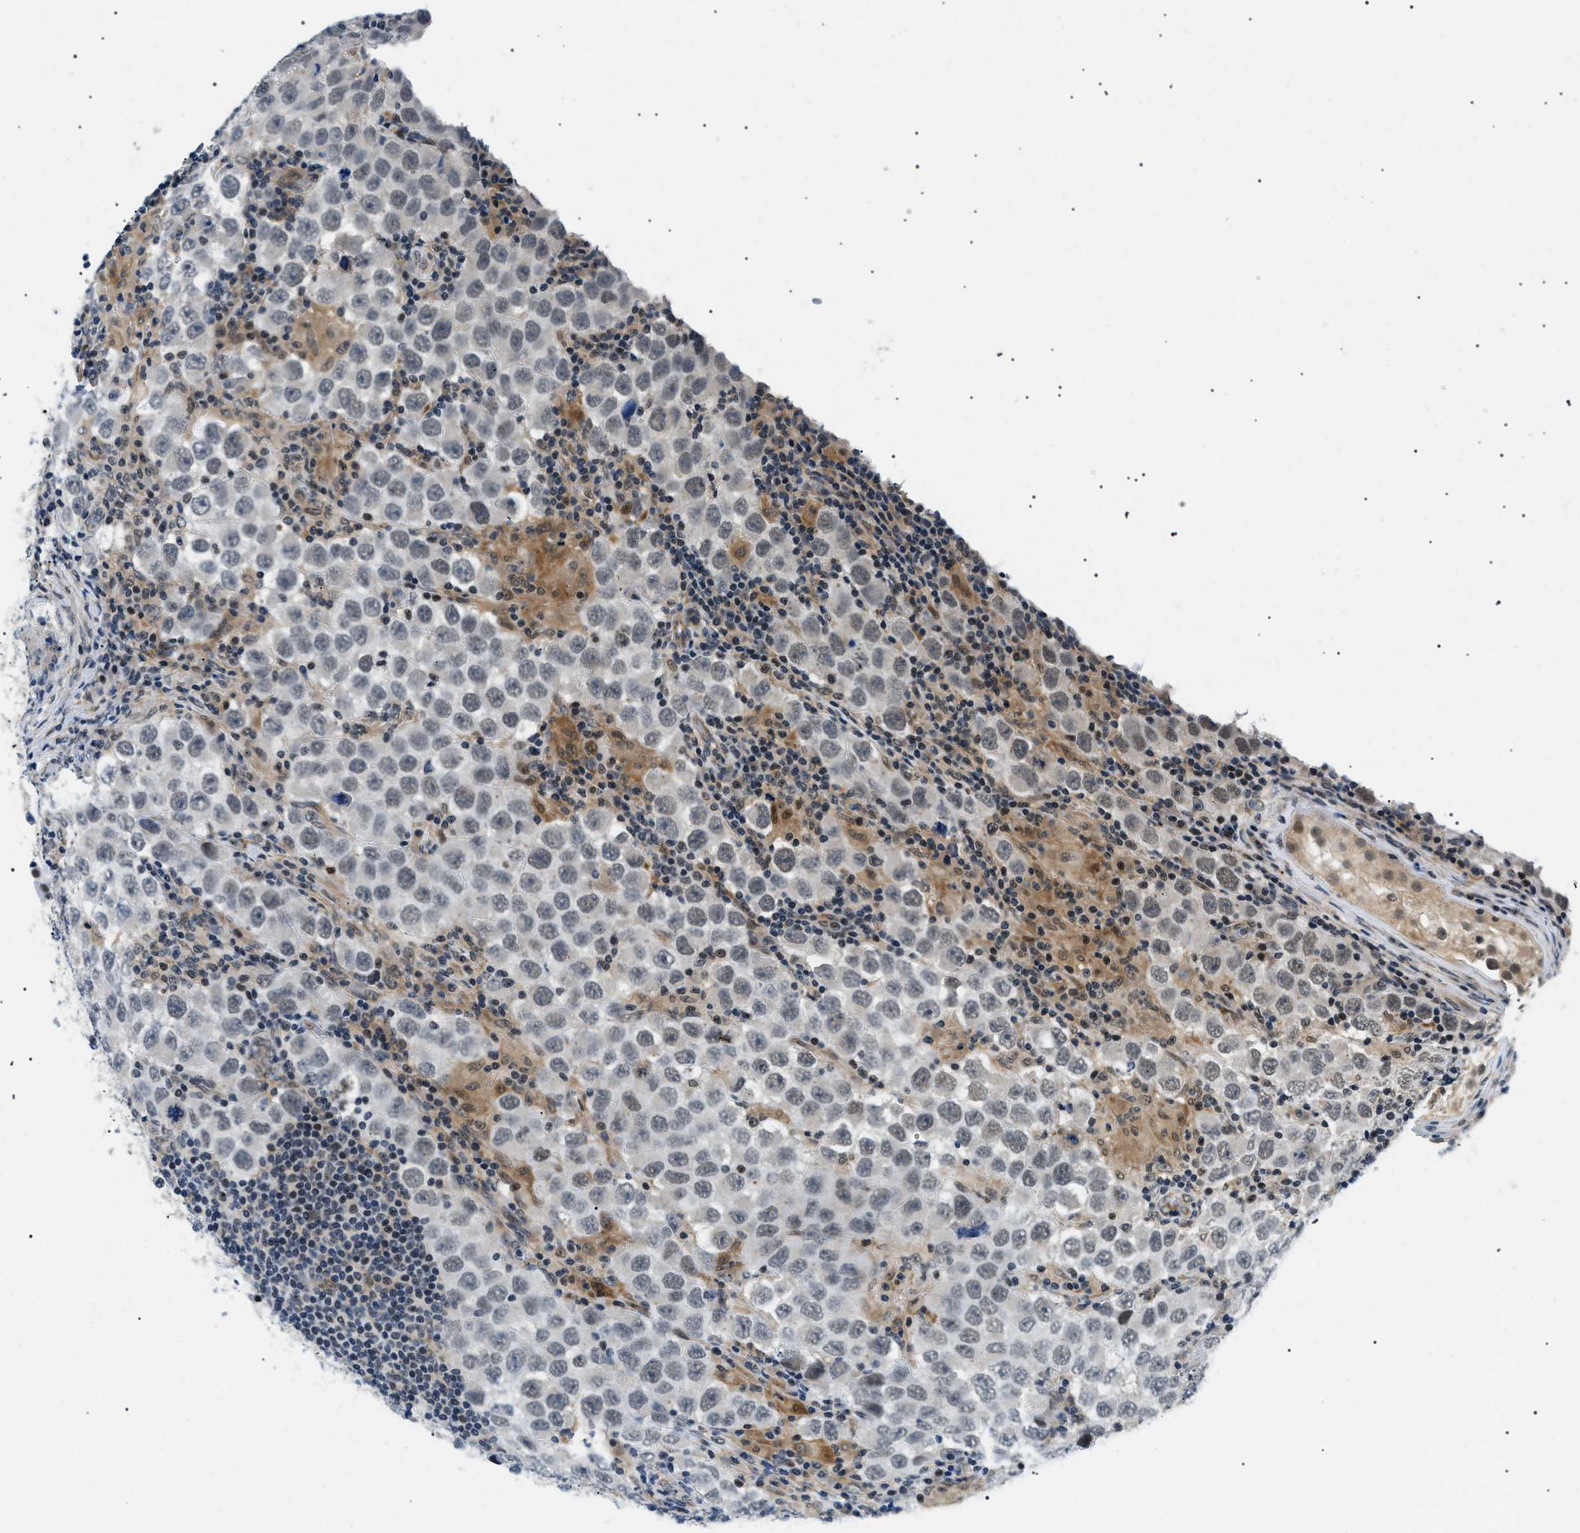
{"staining": {"intensity": "weak", "quantity": "25%-75%", "location": "nuclear"}, "tissue": "testis cancer", "cell_type": "Tumor cells", "image_type": "cancer", "snomed": [{"axis": "morphology", "description": "Carcinoma, Embryonal, NOS"}, {"axis": "topography", "description": "Testis"}], "caption": "Tumor cells display low levels of weak nuclear expression in about 25%-75% of cells in embryonal carcinoma (testis).", "gene": "RBM15", "patient": {"sex": "male", "age": 21}}